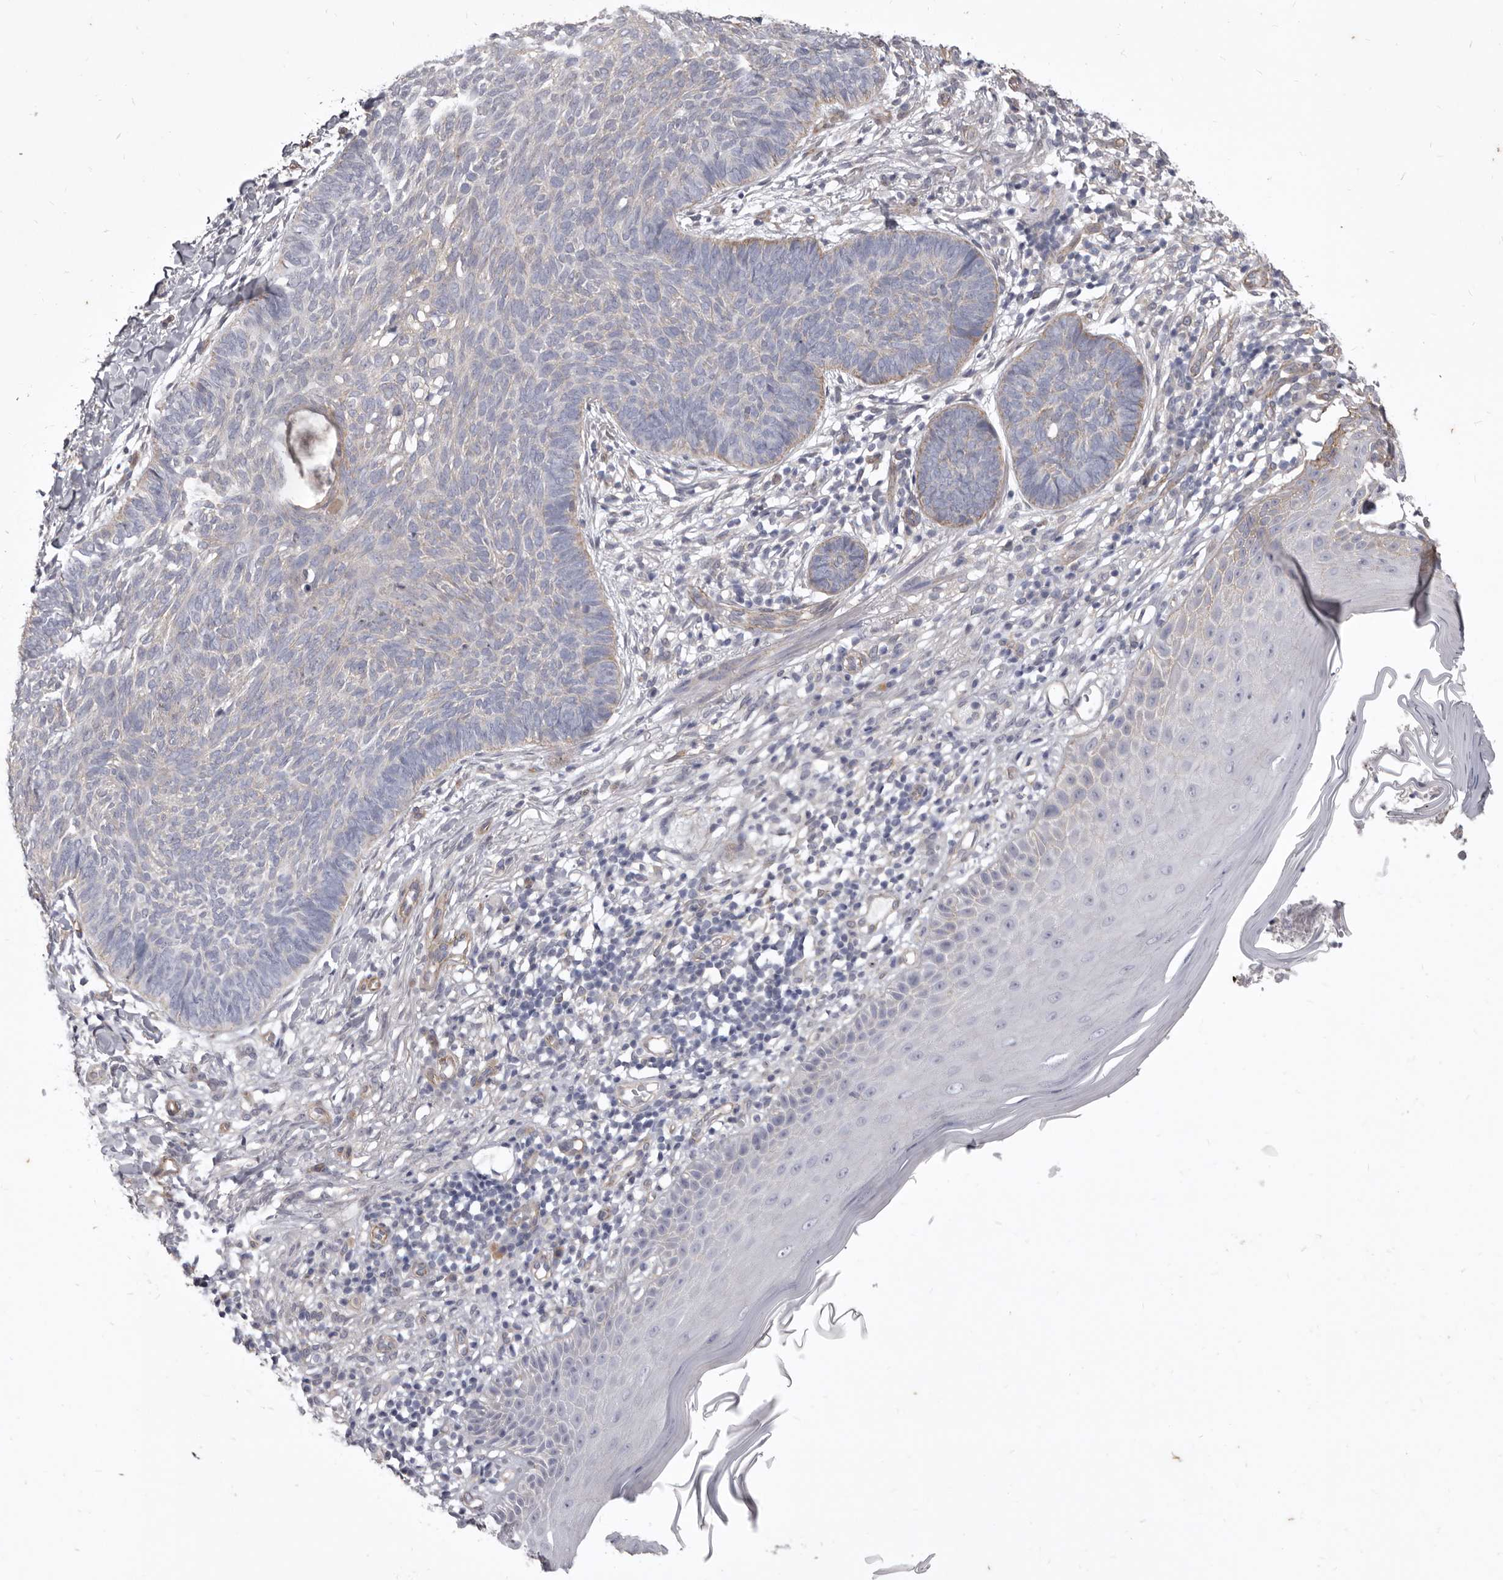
{"staining": {"intensity": "negative", "quantity": "none", "location": "none"}, "tissue": "skin cancer", "cell_type": "Tumor cells", "image_type": "cancer", "snomed": [{"axis": "morphology", "description": "Normal tissue, NOS"}, {"axis": "morphology", "description": "Basal cell carcinoma"}, {"axis": "topography", "description": "Skin"}], "caption": "This is a image of immunohistochemistry staining of basal cell carcinoma (skin), which shows no staining in tumor cells. Nuclei are stained in blue.", "gene": "P2RX6", "patient": {"sex": "male", "age": 50}}